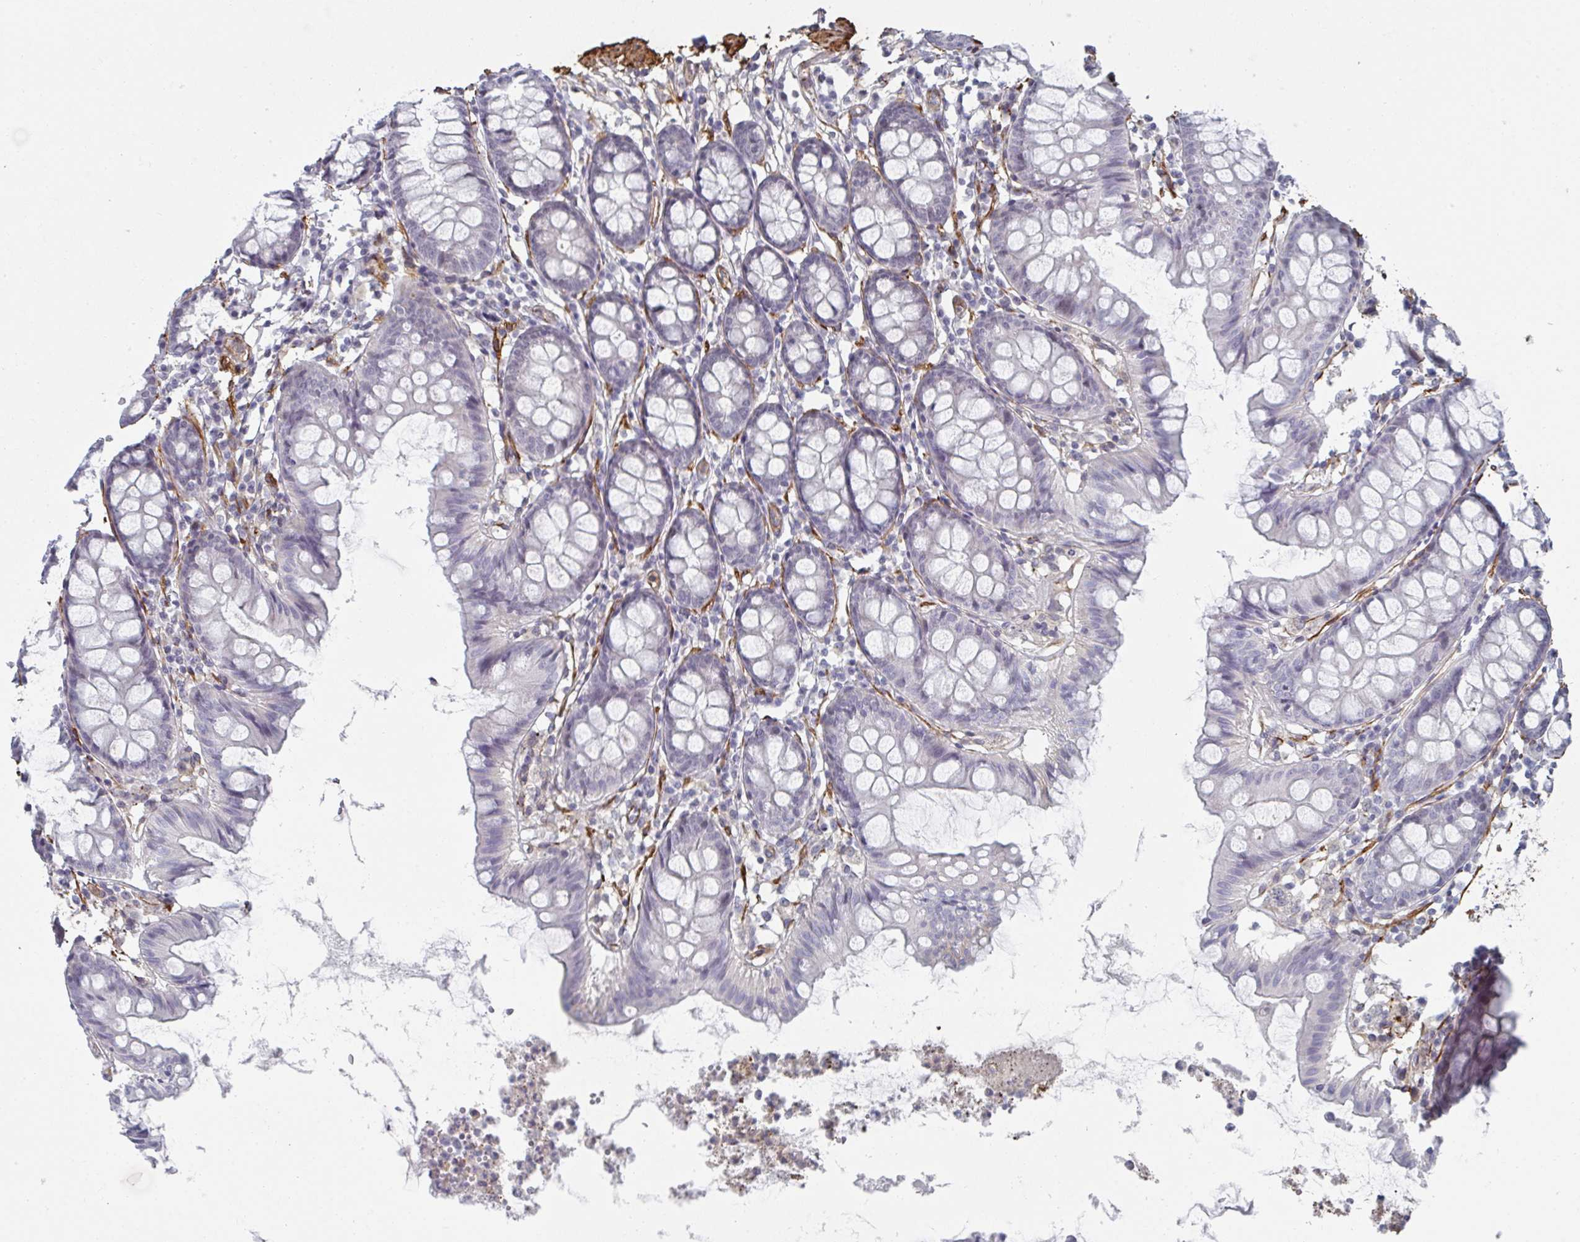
{"staining": {"intensity": "moderate", "quantity": "<25%", "location": "cytoplasmic/membranous"}, "tissue": "colon", "cell_type": "Endothelial cells", "image_type": "normal", "snomed": [{"axis": "morphology", "description": "Normal tissue, NOS"}, {"axis": "topography", "description": "Colon"}], "caption": "Protein staining exhibits moderate cytoplasmic/membranous expression in about <25% of endothelial cells in benign colon.", "gene": "NEURL4", "patient": {"sex": "female", "age": 84}}